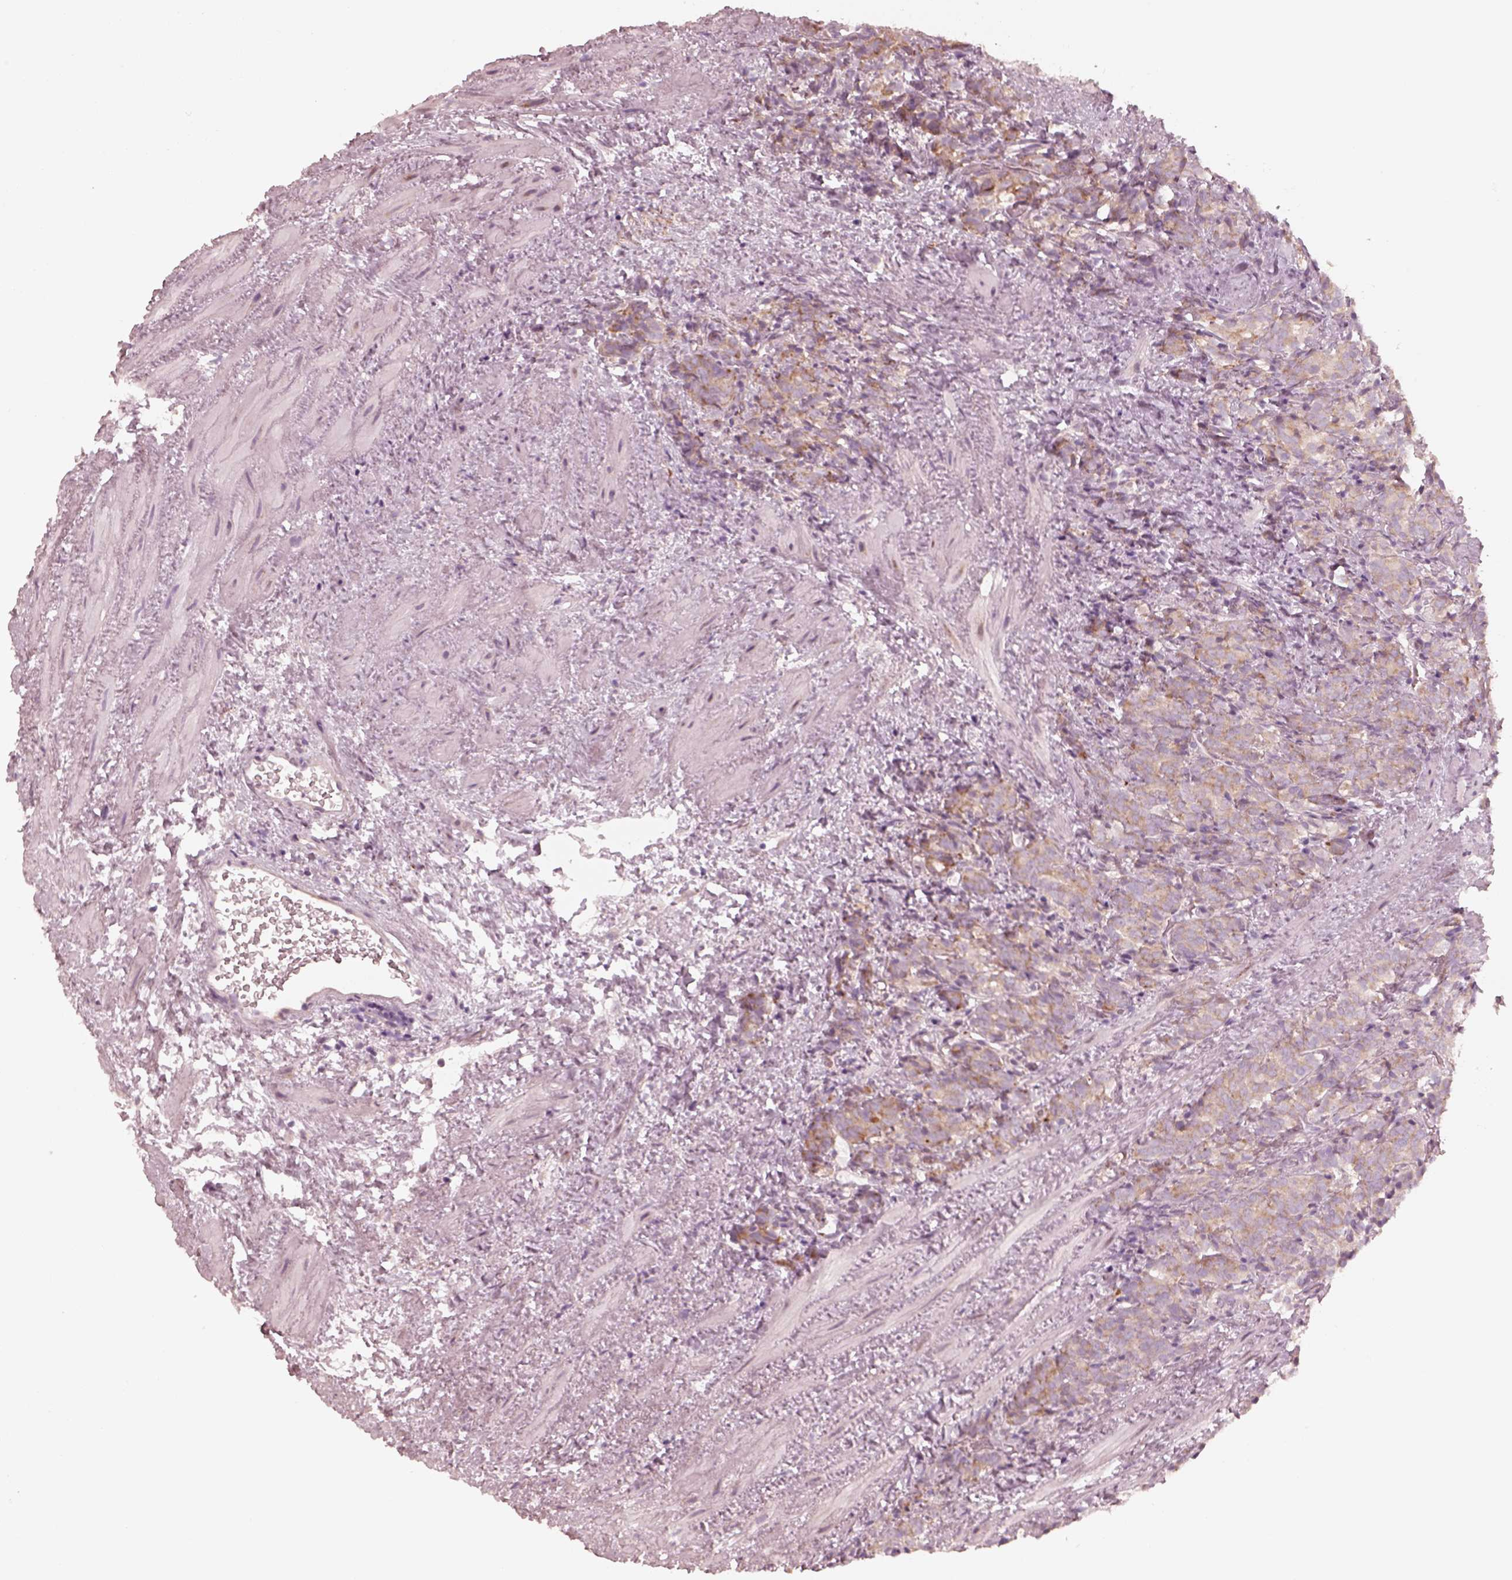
{"staining": {"intensity": "weak", "quantity": "<25%", "location": "cytoplasmic/membranous"}, "tissue": "prostate cancer", "cell_type": "Tumor cells", "image_type": "cancer", "snomed": [{"axis": "morphology", "description": "Adenocarcinoma, High grade"}, {"axis": "topography", "description": "Prostate"}], "caption": "Prostate cancer stained for a protein using IHC reveals no positivity tumor cells.", "gene": "RAB3C", "patient": {"sex": "male", "age": 84}}